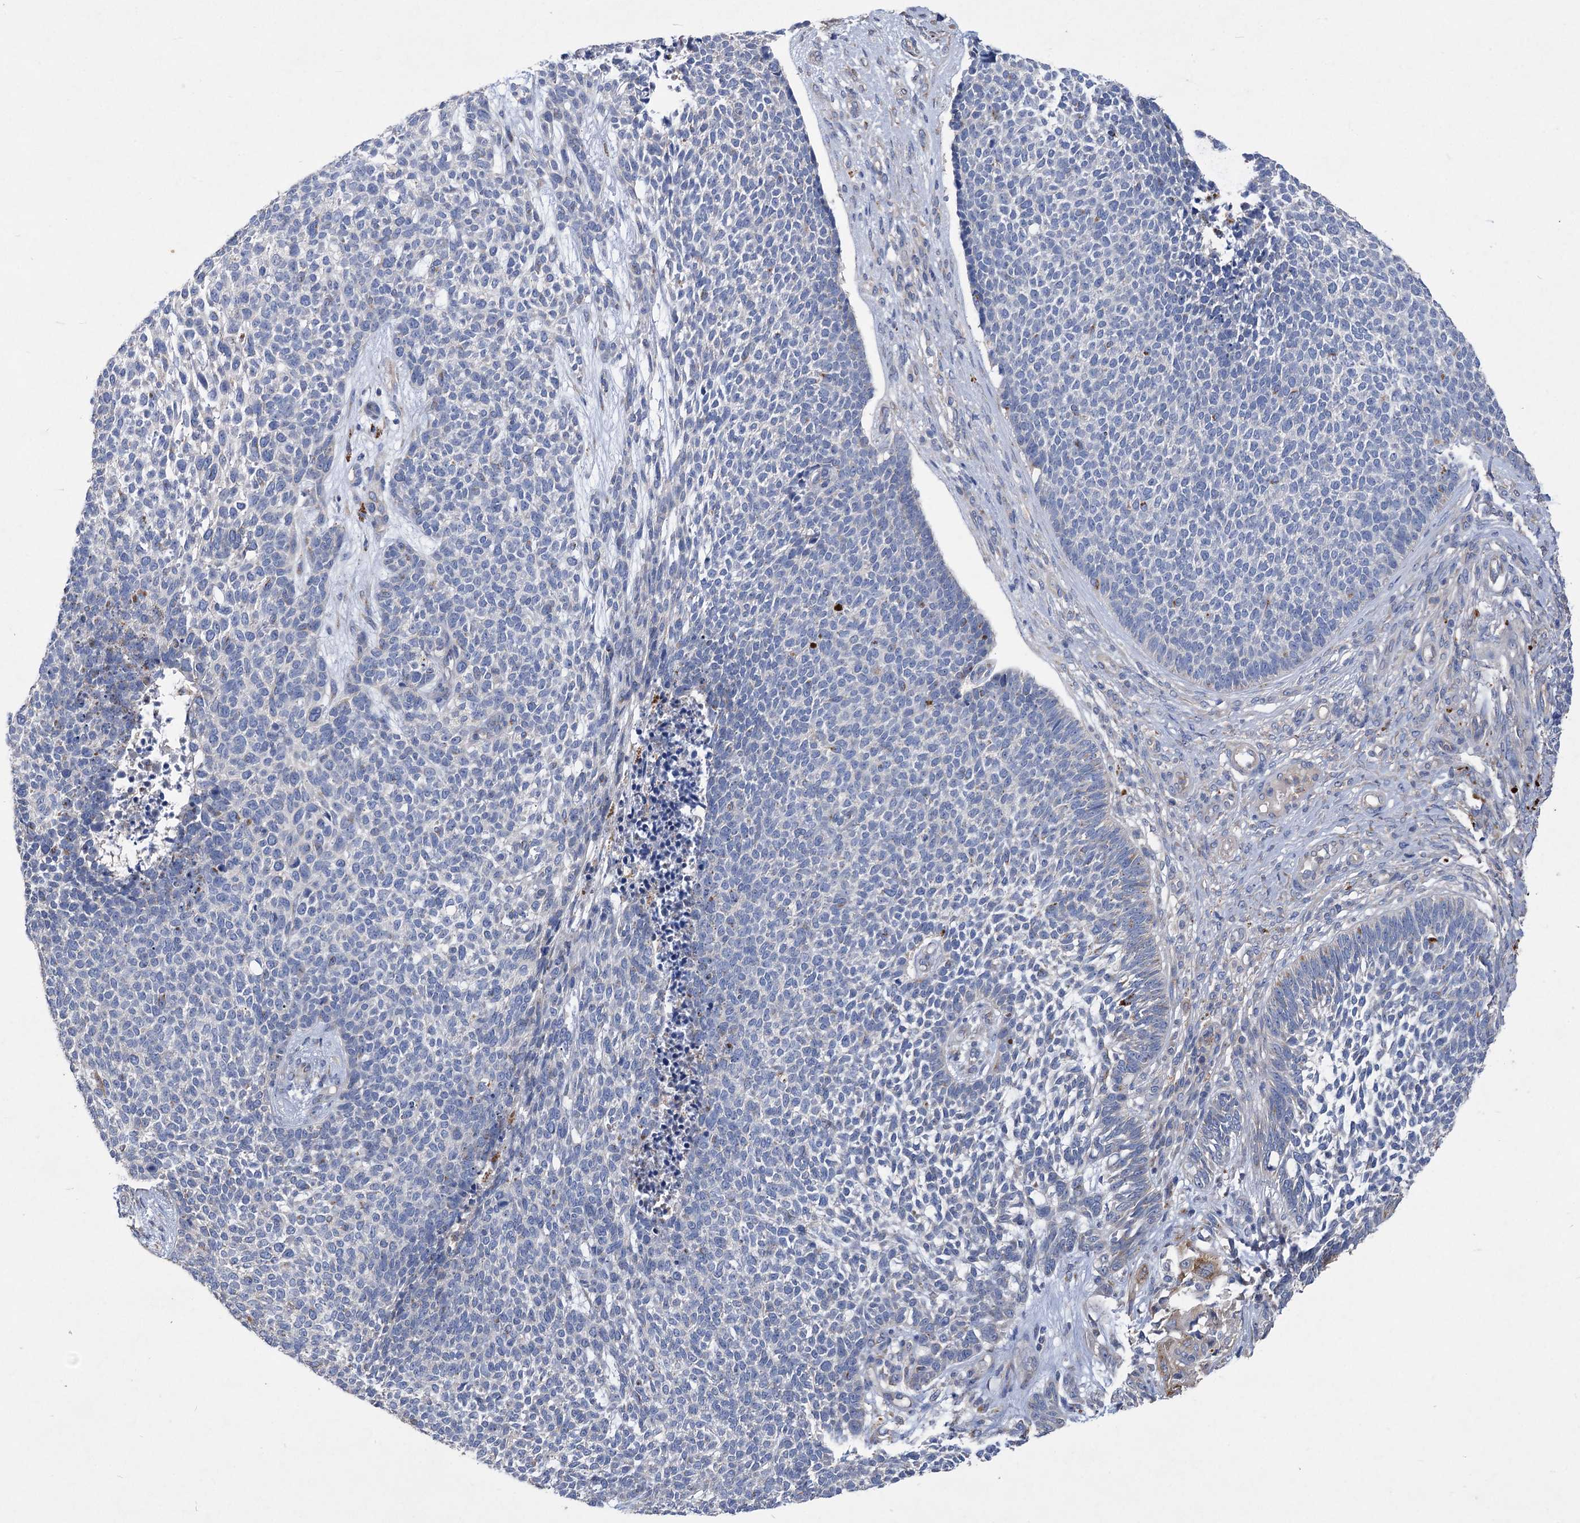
{"staining": {"intensity": "negative", "quantity": "none", "location": "none"}, "tissue": "skin cancer", "cell_type": "Tumor cells", "image_type": "cancer", "snomed": [{"axis": "morphology", "description": "Basal cell carcinoma"}, {"axis": "topography", "description": "Skin"}], "caption": "Tumor cells show no significant staining in skin cancer.", "gene": "HES2", "patient": {"sex": "female", "age": 84}}